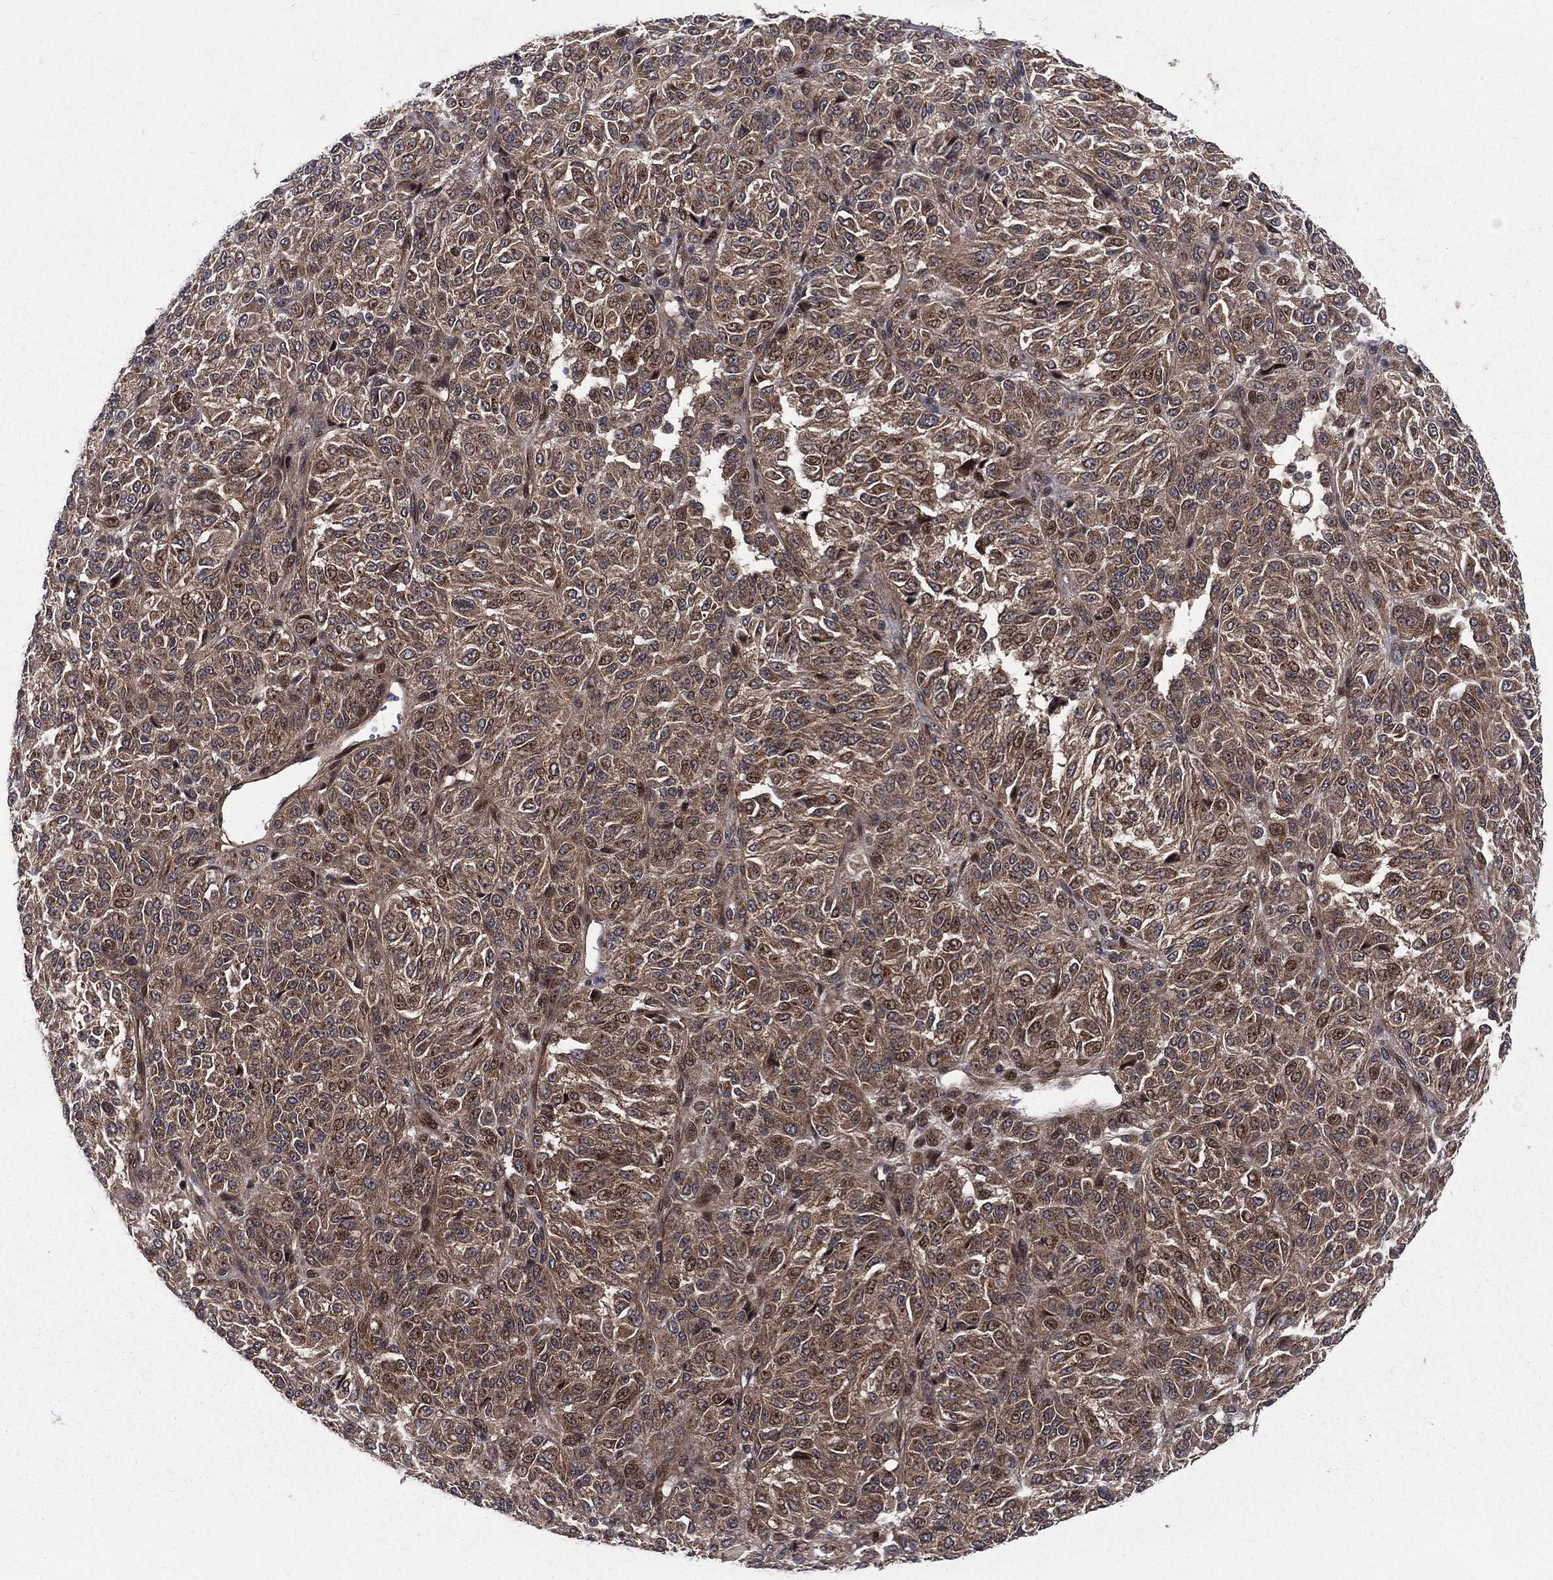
{"staining": {"intensity": "moderate", "quantity": ">75%", "location": "cytoplasmic/membranous"}, "tissue": "melanoma", "cell_type": "Tumor cells", "image_type": "cancer", "snomed": [{"axis": "morphology", "description": "Malignant melanoma, Metastatic site"}, {"axis": "topography", "description": "Brain"}], "caption": "There is medium levels of moderate cytoplasmic/membranous expression in tumor cells of melanoma, as demonstrated by immunohistochemical staining (brown color).", "gene": "ARL3", "patient": {"sex": "female", "age": 56}}